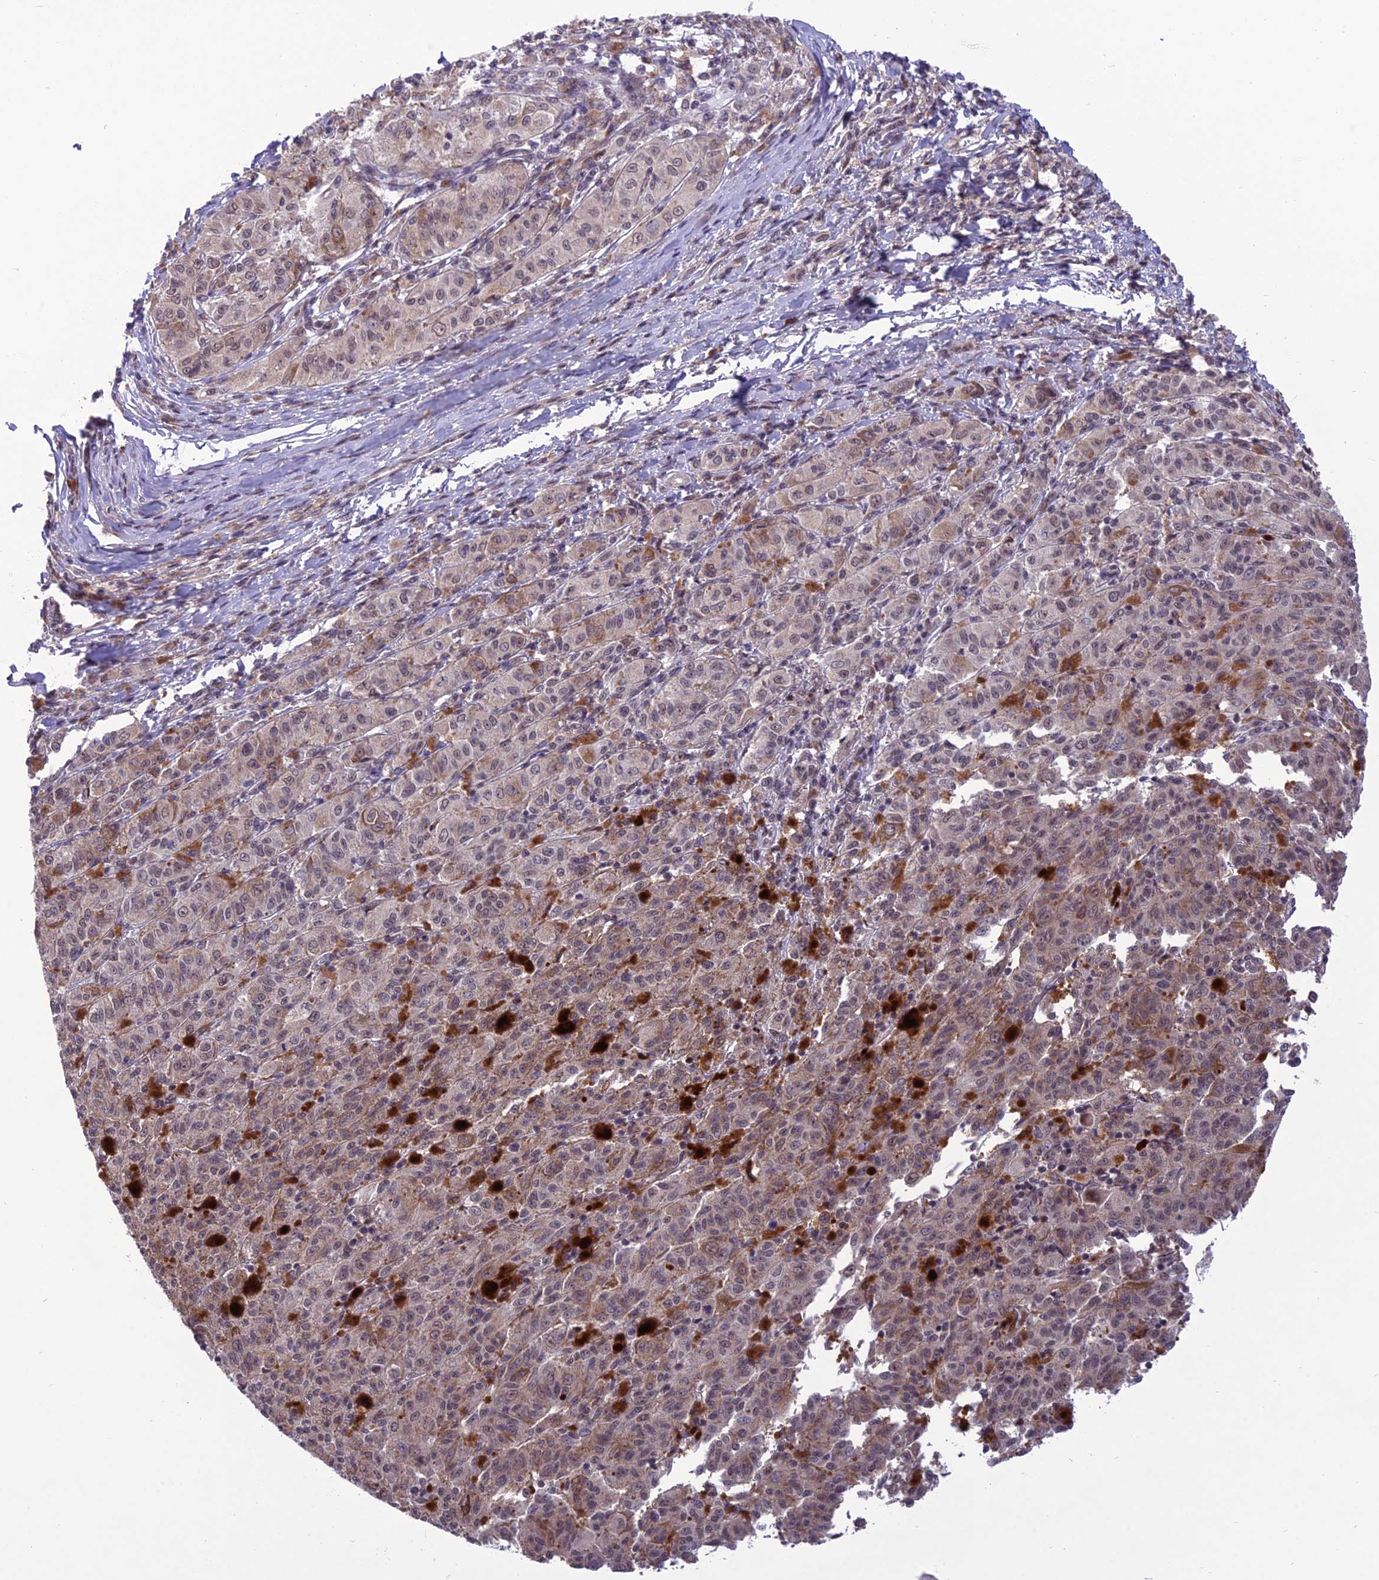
{"staining": {"intensity": "moderate", "quantity": "25%-75%", "location": "cytoplasmic/membranous"}, "tissue": "melanoma", "cell_type": "Tumor cells", "image_type": "cancer", "snomed": [{"axis": "morphology", "description": "Malignant melanoma, NOS"}, {"axis": "topography", "description": "Skin"}], "caption": "Protein positivity by immunohistochemistry reveals moderate cytoplasmic/membranous expression in approximately 25%-75% of tumor cells in melanoma. (brown staining indicates protein expression, while blue staining denotes nuclei).", "gene": "FBRS", "patient": {"sex": "female", "age": 52}}